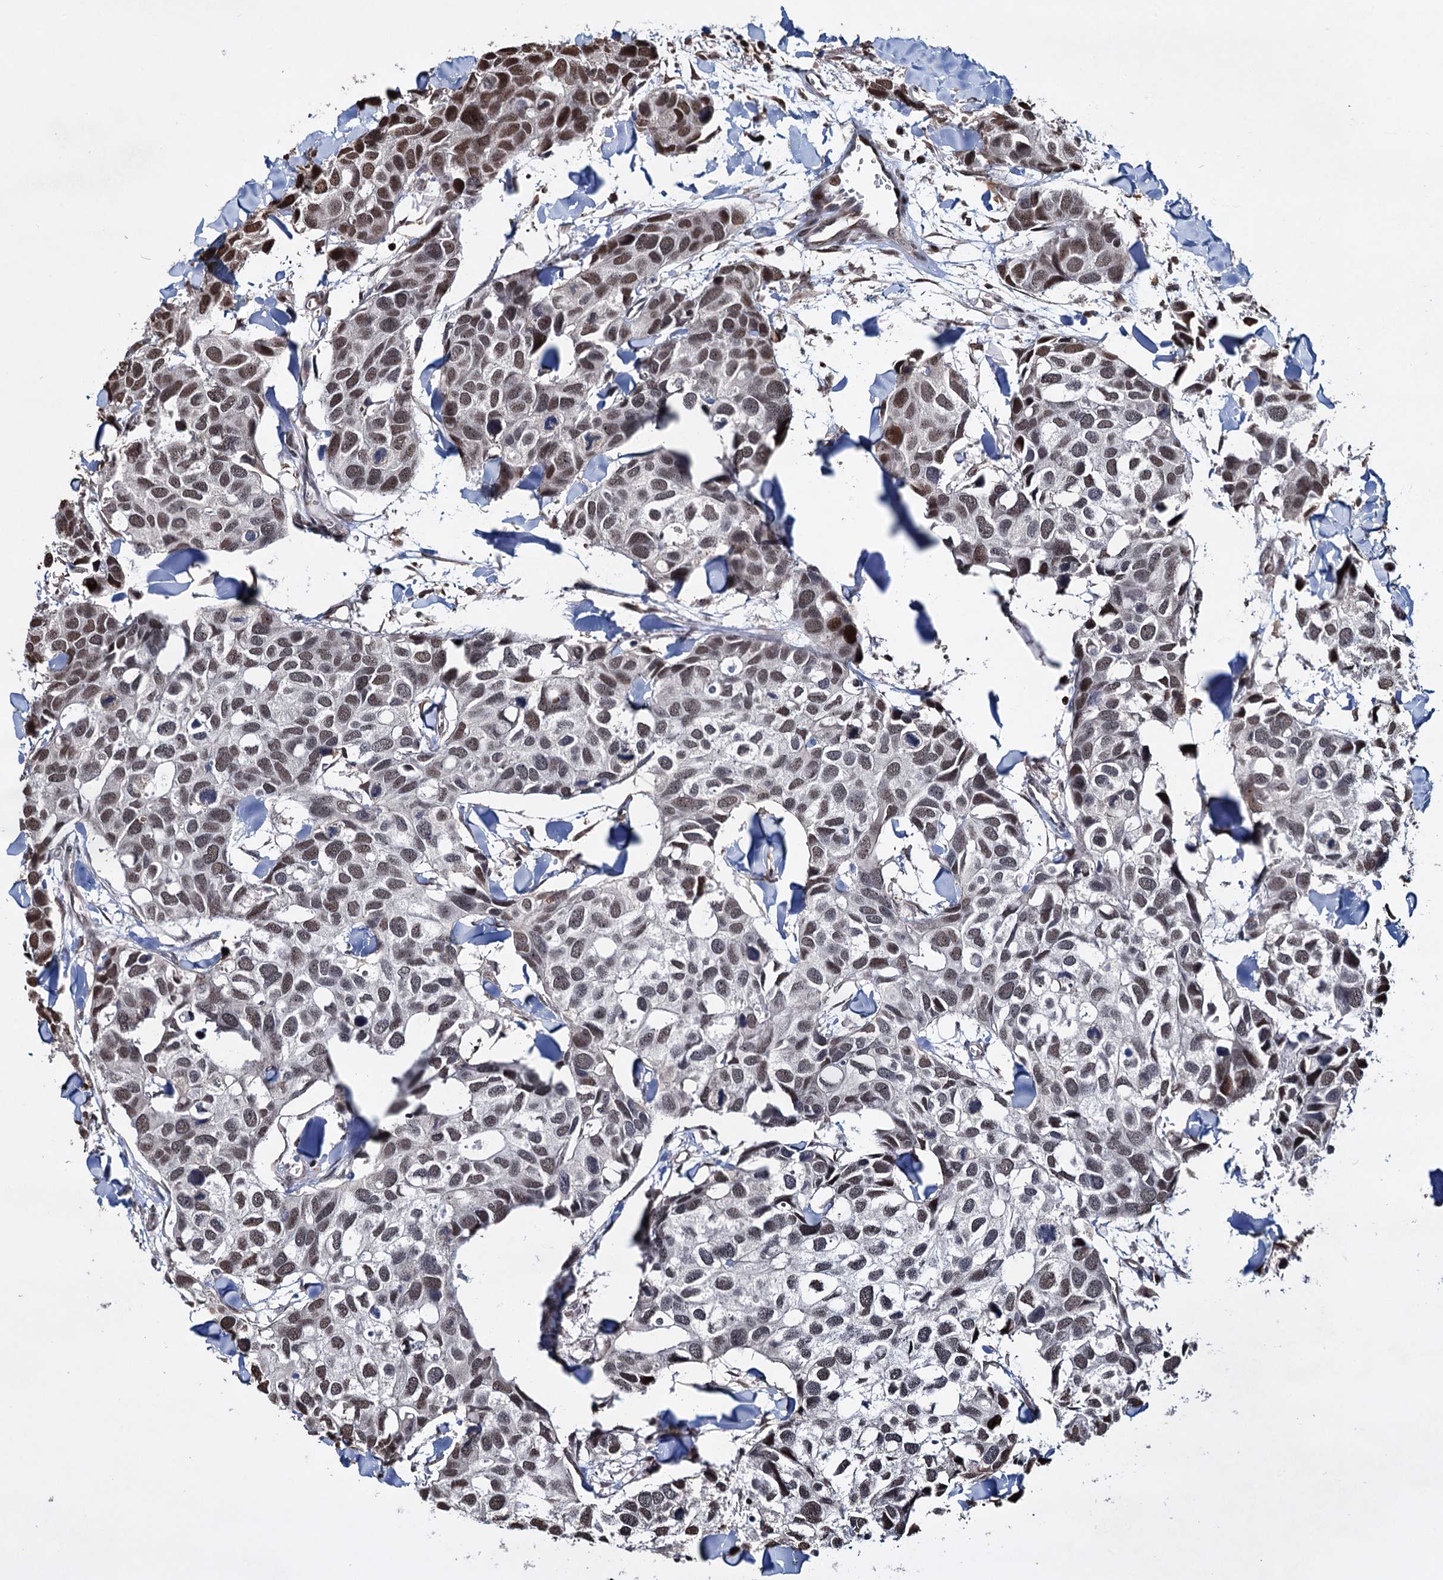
{"staining": {"intensity": "moderate", "quantity": "<25%", "location": "nuclear"}, "tissue": "breast cancer", "cell_type": "Tumor cells", "image_type": "cancer", "snomed": [{"axis": "morphology", "description": "Duct carcinoma"}, {"axis": "topography", "description": "Breast"}], "caption": "Immunohistochemical staining of human breast cancer exhibits low levels of moderate nuclear expression in approximately <25% of tumor cells.", "gene": "EYA4", "patient": {"sex": "female", "age": 83}}